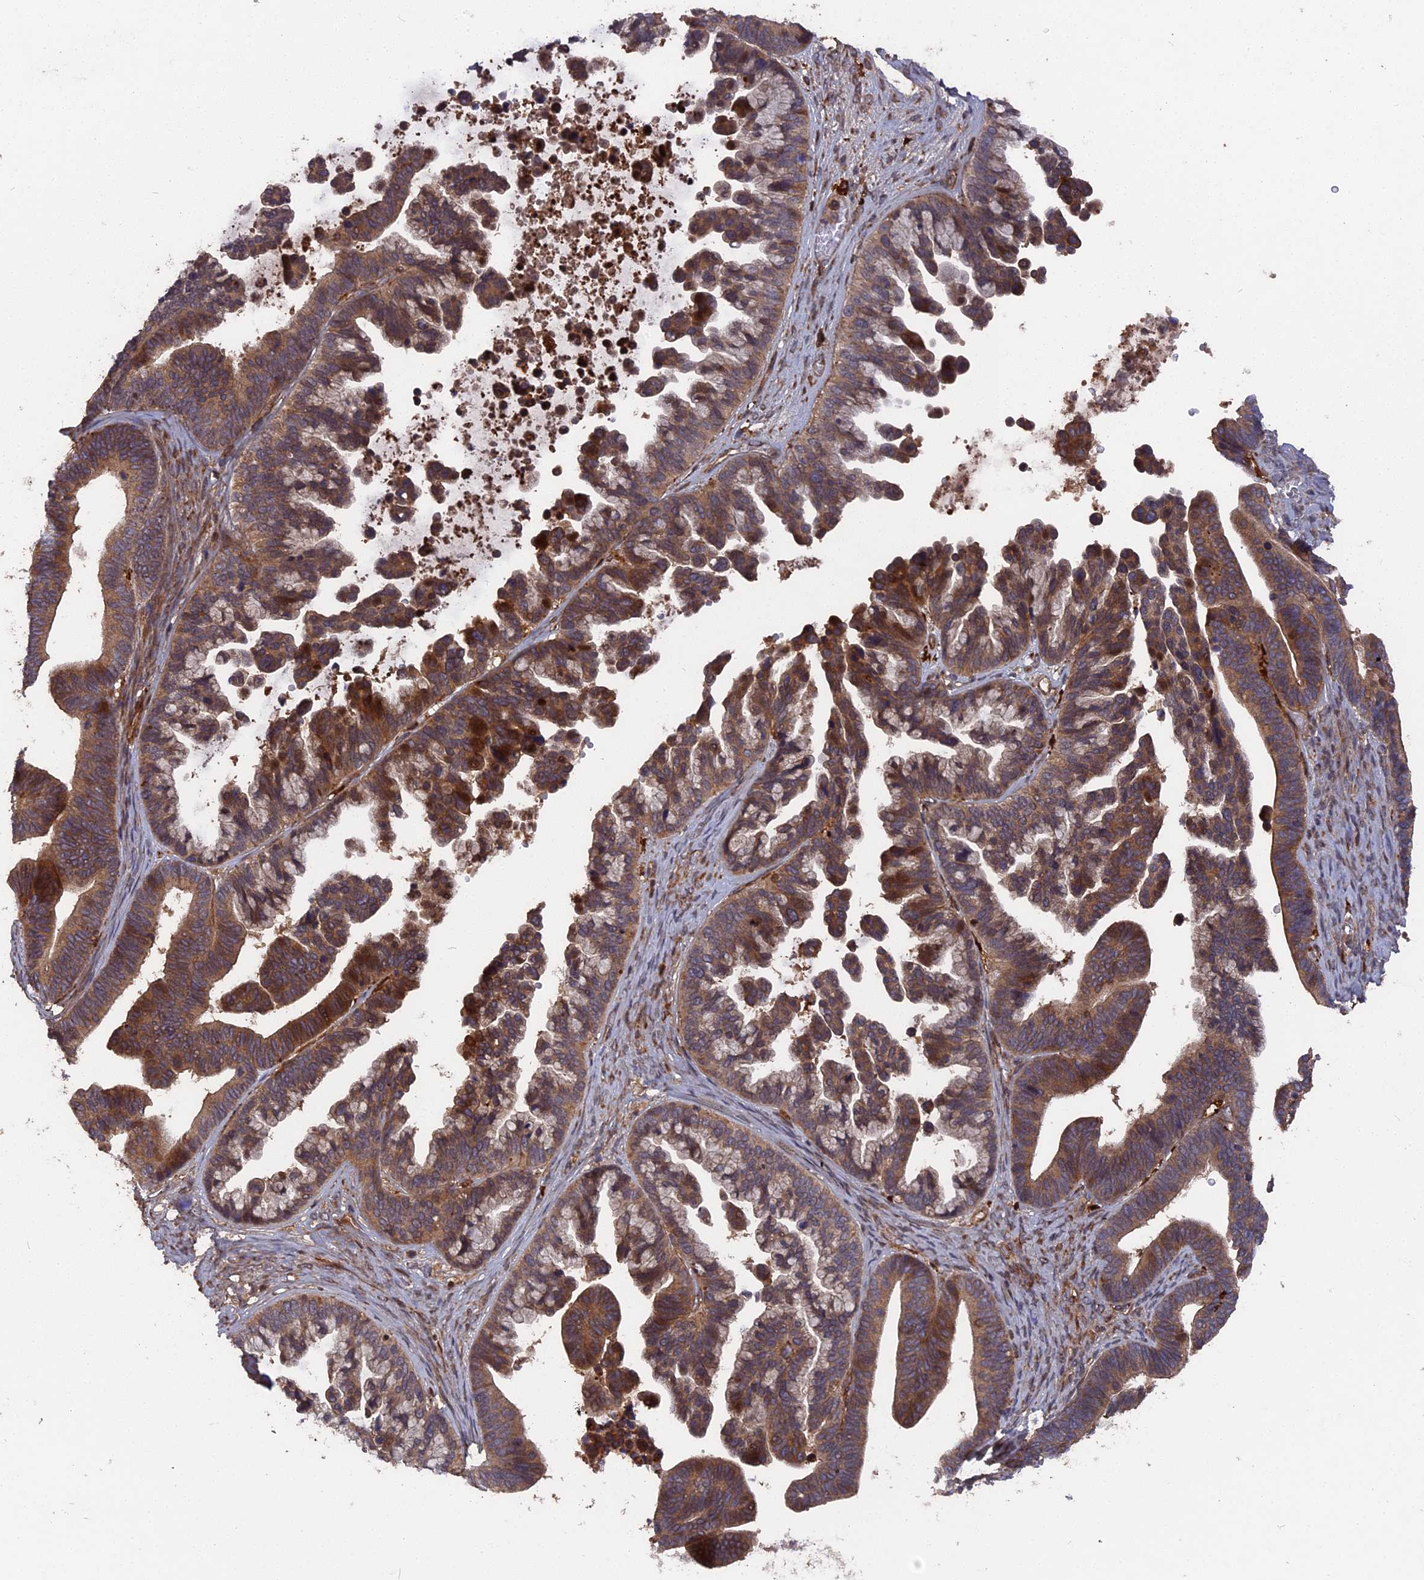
{"staining": {"intensity": "moderate", "quantity": ">75%", "location": "cytoplasmic/membranous"}, "tissue": "ovarian cancer", "cell_type": "Tumor cells", "image_type": "cancer", "snomed": [{"axis": "morphology", "description": "Cystadenocarcinoma, serous, NOS"}, {"axis": "topography", "description": "Ovary"}], "caption": "Immunohistochemistry micrograph of neoplastic tissue: human serous cystadenocarcinoma (ovarian) stained using IHC demonstrates medium levels of moderate protein expression localized specifically in the cytoplasmic/membranous of tumor cells, appearing as a cytoplasmic/membranous brown color.", "gene": "DEF8", "patient": {"sex": "female", "age": 56}}